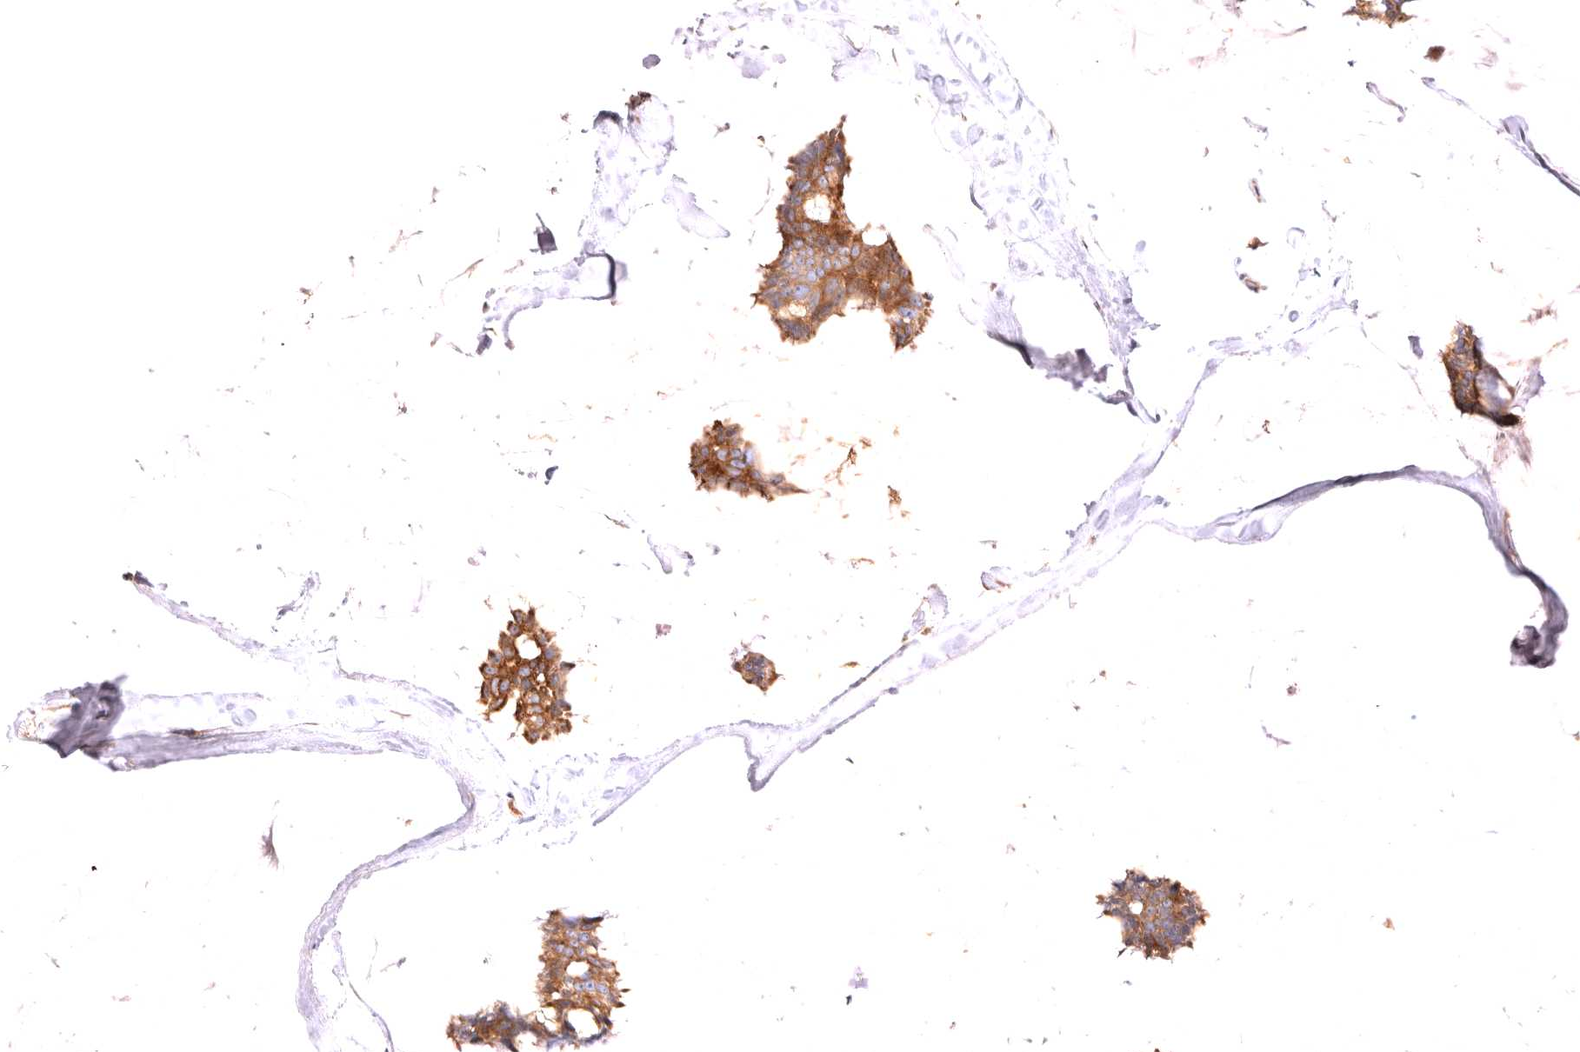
{"staining": {"intensity": "moderate", "quantity": ">75%", "location": "cytoplasmic/membranous"}, "tissue": "breast cancer", "cell_type": "Tumor cells", "image_type": "cancer", "snomed": [{"axis": "morphology", "description": "Duct carcinoma"}, {"axis": "topography", "description": "Breast"}], "caption": "Protein analysis of breast cancer tissue demonstrates moderate cytoplasmic/membranous positivity in about >75% of tumor cells.", "gene": "VPS45", "patient": {"sex": "female", "age": 93}}